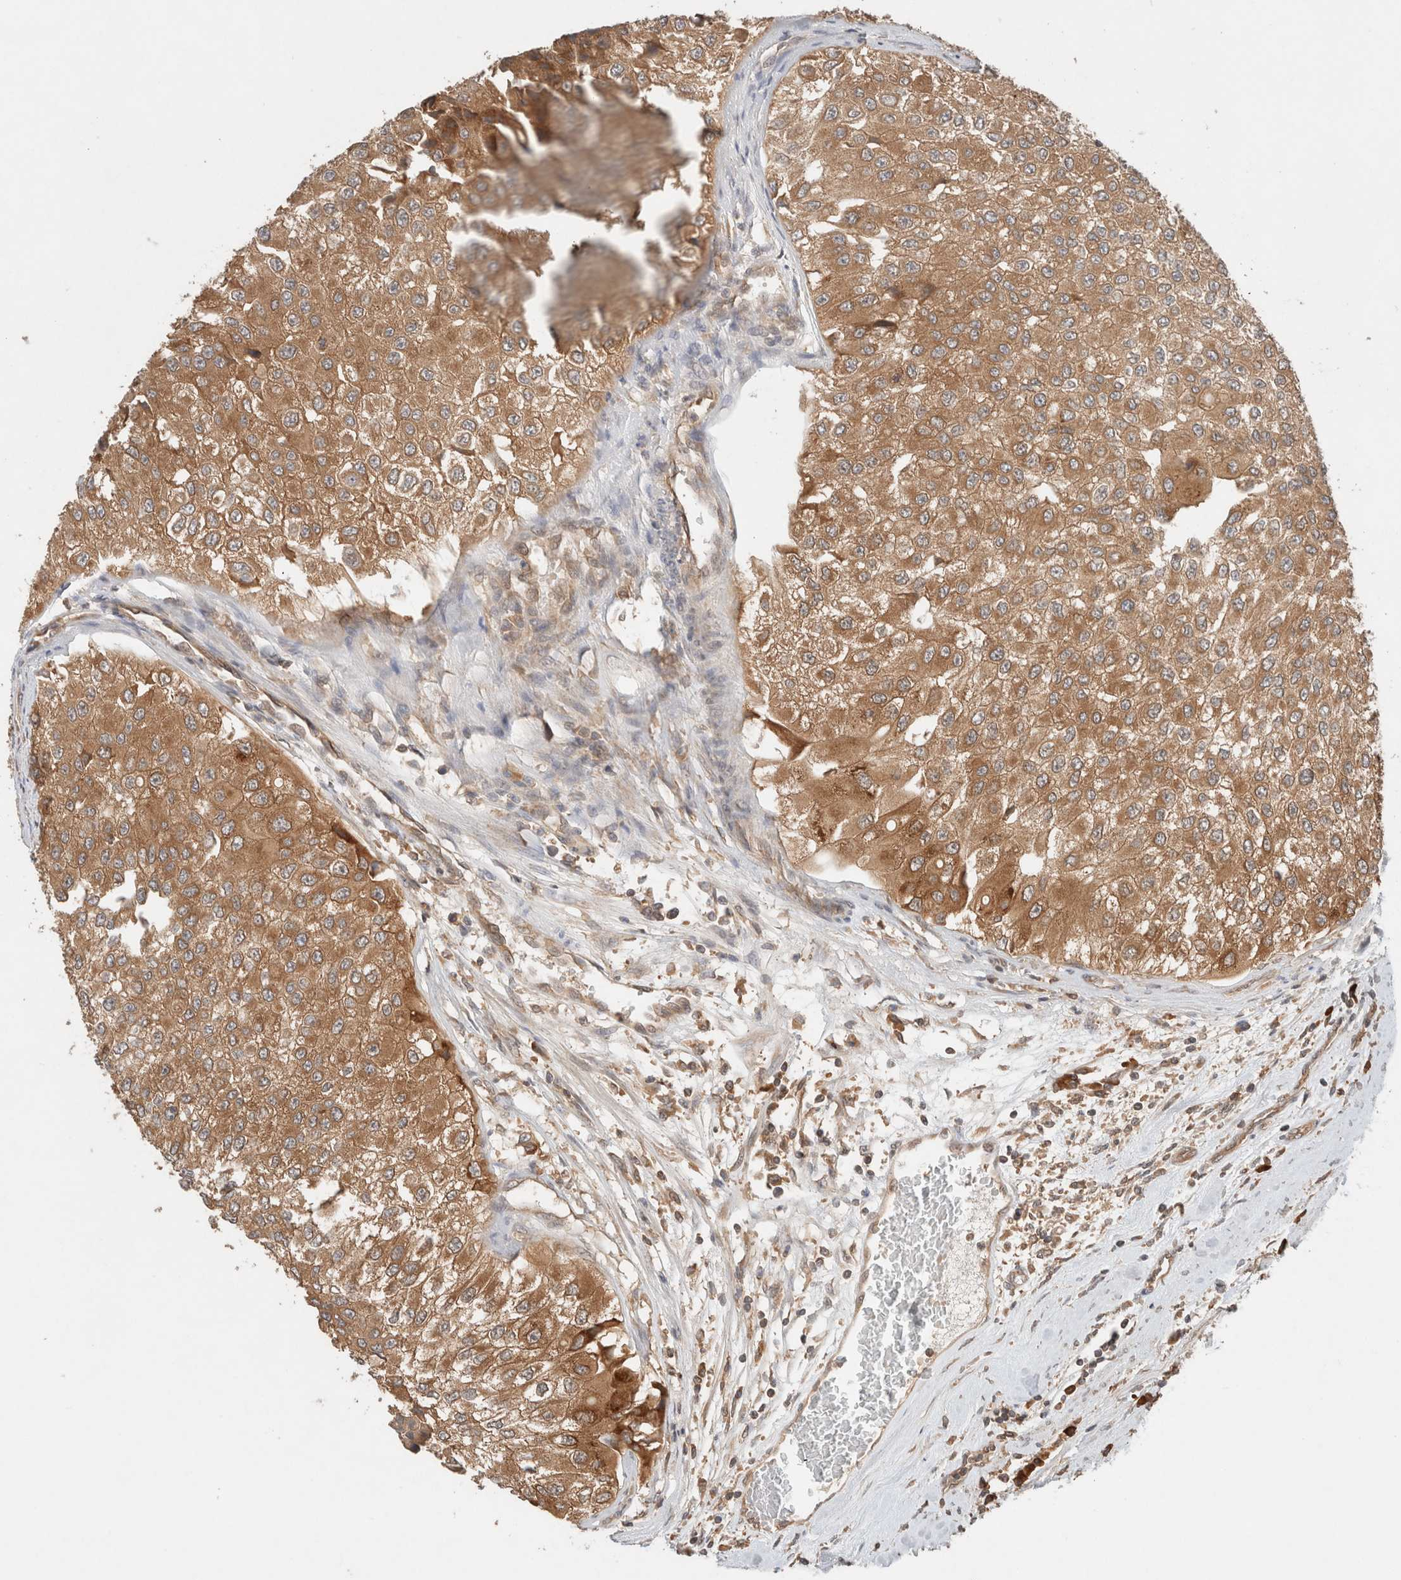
{"staining": {"intensity": "moderate", "quantity": ">75%", "location": "cytoplasmic/membranous"}, "tissue": "urothelial cancer", "cell_type": "Tumor cells", "image_type": "cancer", "snomed": [{"axis": "morphology", "description": "Urothelial carcinoma, High grade"}, {"axis": "topography", "description": "Kidney"}, {"axis": "topography", "description": "Urinary bladder"}], "caption": "Protein analysis of urothelial cancer tissue reveals moderate cytoplasmic/membranous staining in about >75% of tumor cells.", "gene": "ARFGEF2", "patient": {"sex": "male", "age": 77}}